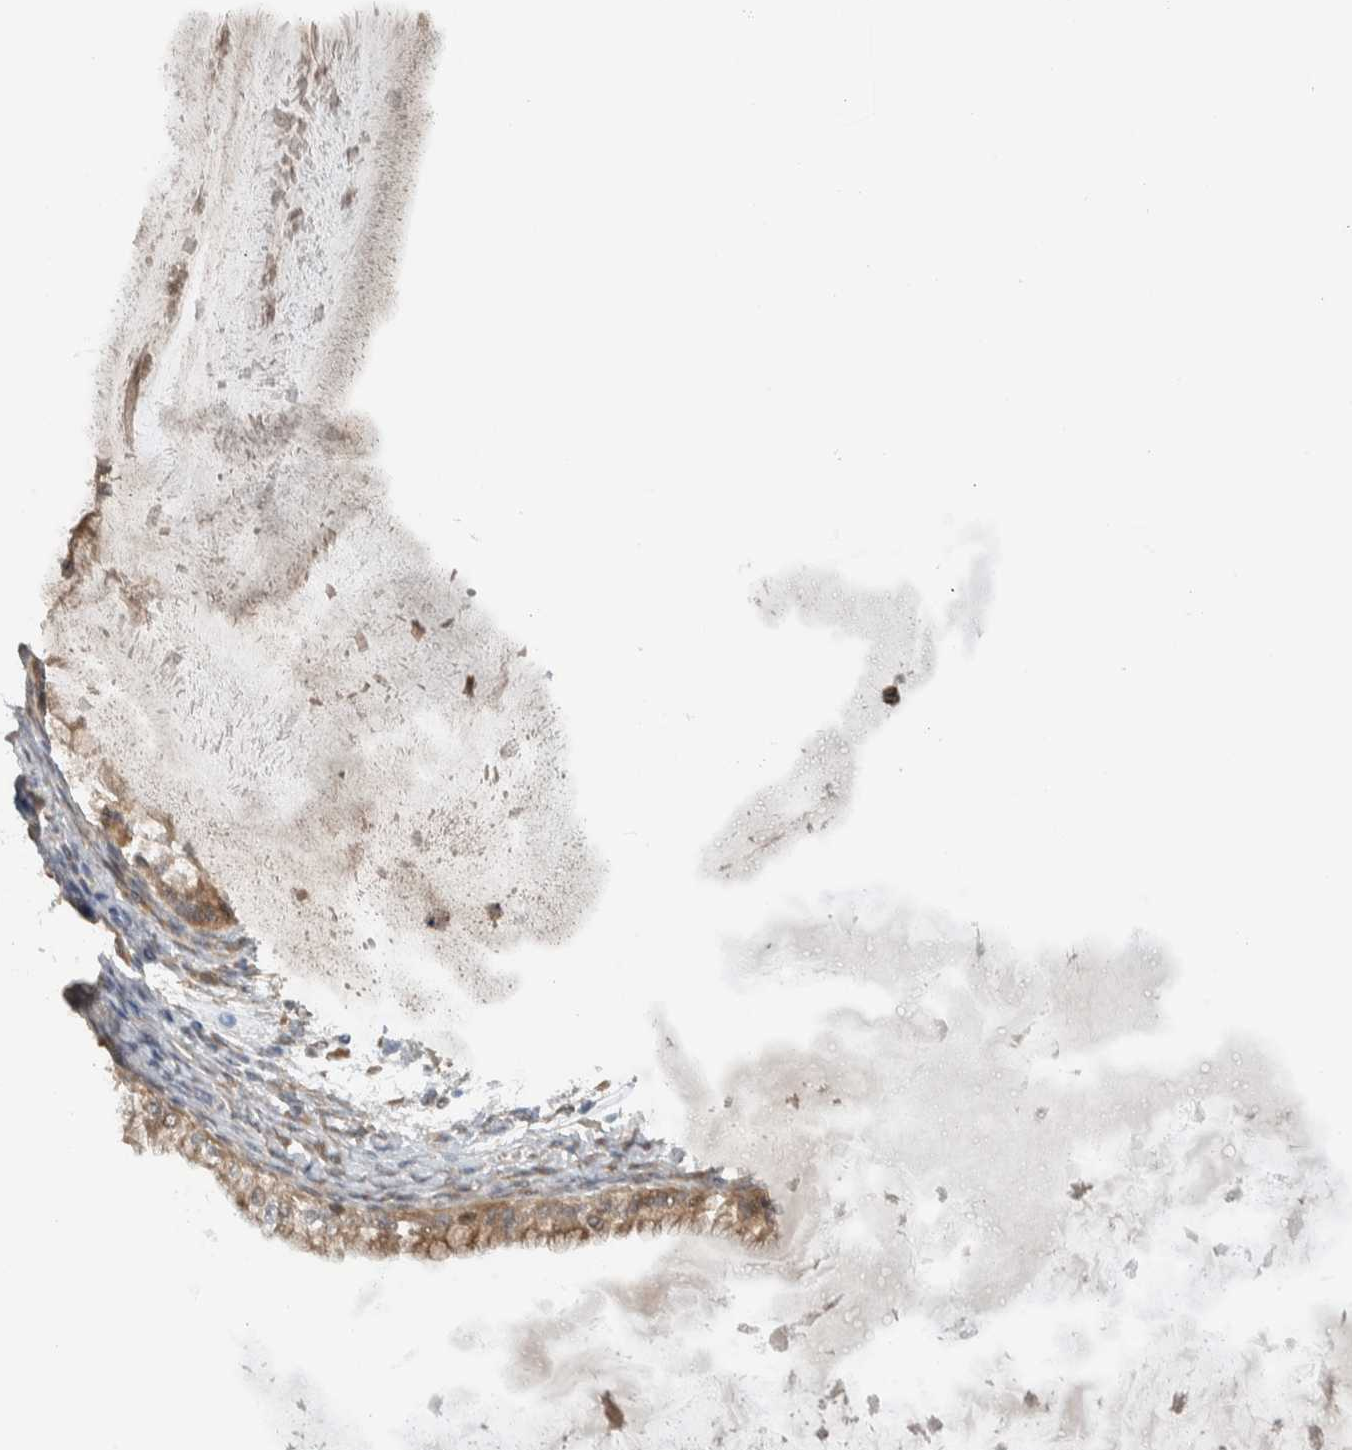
{"staining": {"intensity": "weak", "quantity": ">75%", "location": "cytoplasmic/membranous"}, "tissue": "ovarian cancer", "cell_type": "Tumor cells", "image_type": "cancer", "snomed": [{"axis": "morphology", "description": "Cystadenocarcinoma, mucinous, NOS"}, {"axis": "topography", "description": "Ovary"}], "caption": "A photomicrograph showing weak cytoplasmic/membranous staining in approximately >75% of tumor cells in mucinous cystadenocarcinoma (ovarian), as visualized by brown immunohistochemical staining.", "gene": "KLHL6", "patient": {"sex": "female", "age": 57}}